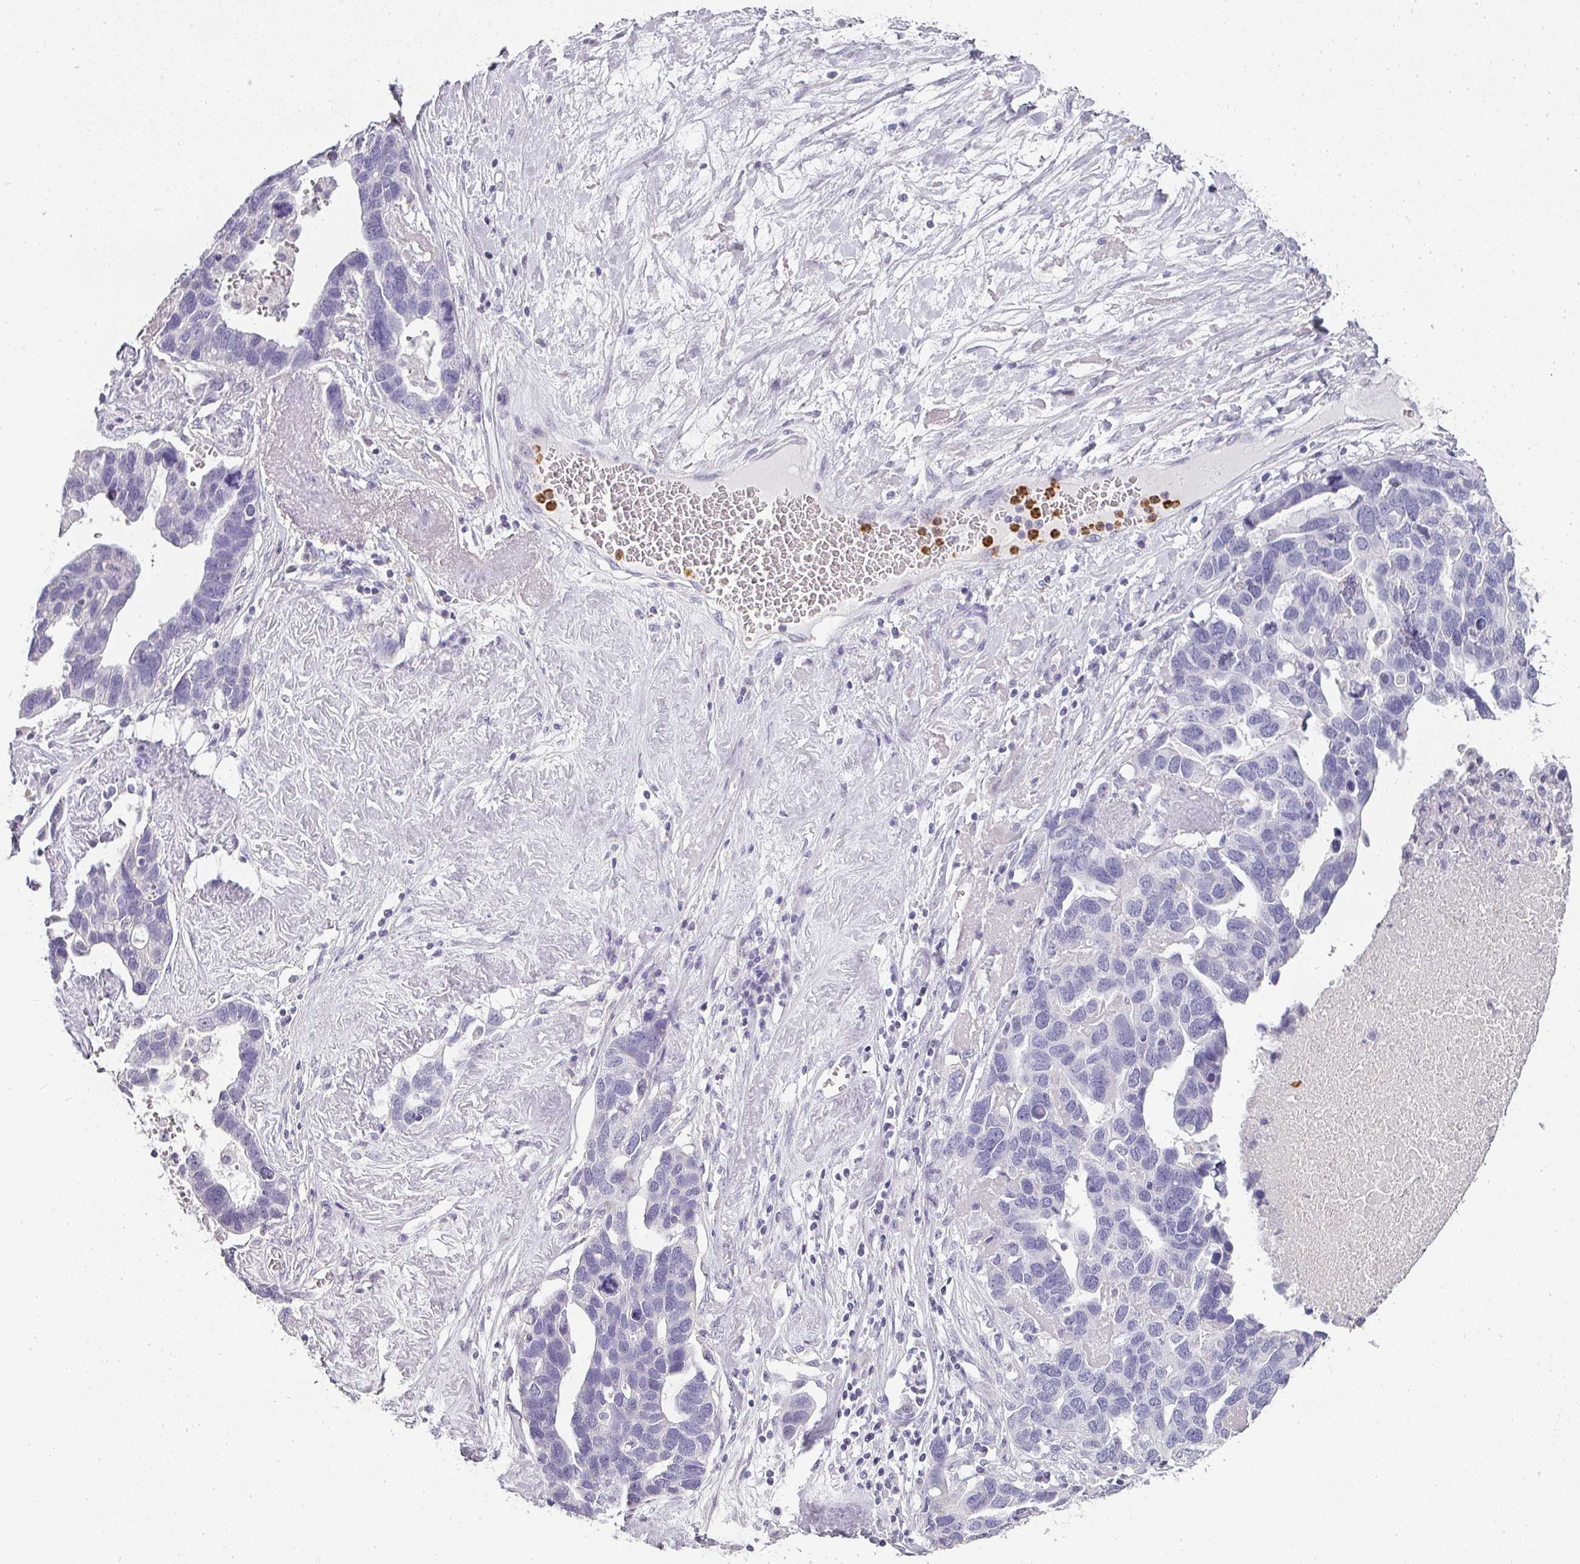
{"staining": {"intensity": "negative", "quantity": "none", "location": "none"}, "tissue": "ovarian cancer", "cell_type": "Tumor cells", "image_type": "cancer", "snomed": [{"axis": "morphology", "description": "Cystadenocarcinoma, serous, NOS"}, {"axis": "topography", "description": "Ovary"}], "caption": "Immunohistochemistry image of ovarian cancer (serous cystadenocarcinoma) stained for a protein (brown), which shows no positivity in tumor cells. (DAB immunohistochemistry (IHC) with hematoxylin counter stain).", "gene": "CAMP", "patient": {"sex": "female", "age": 54}}